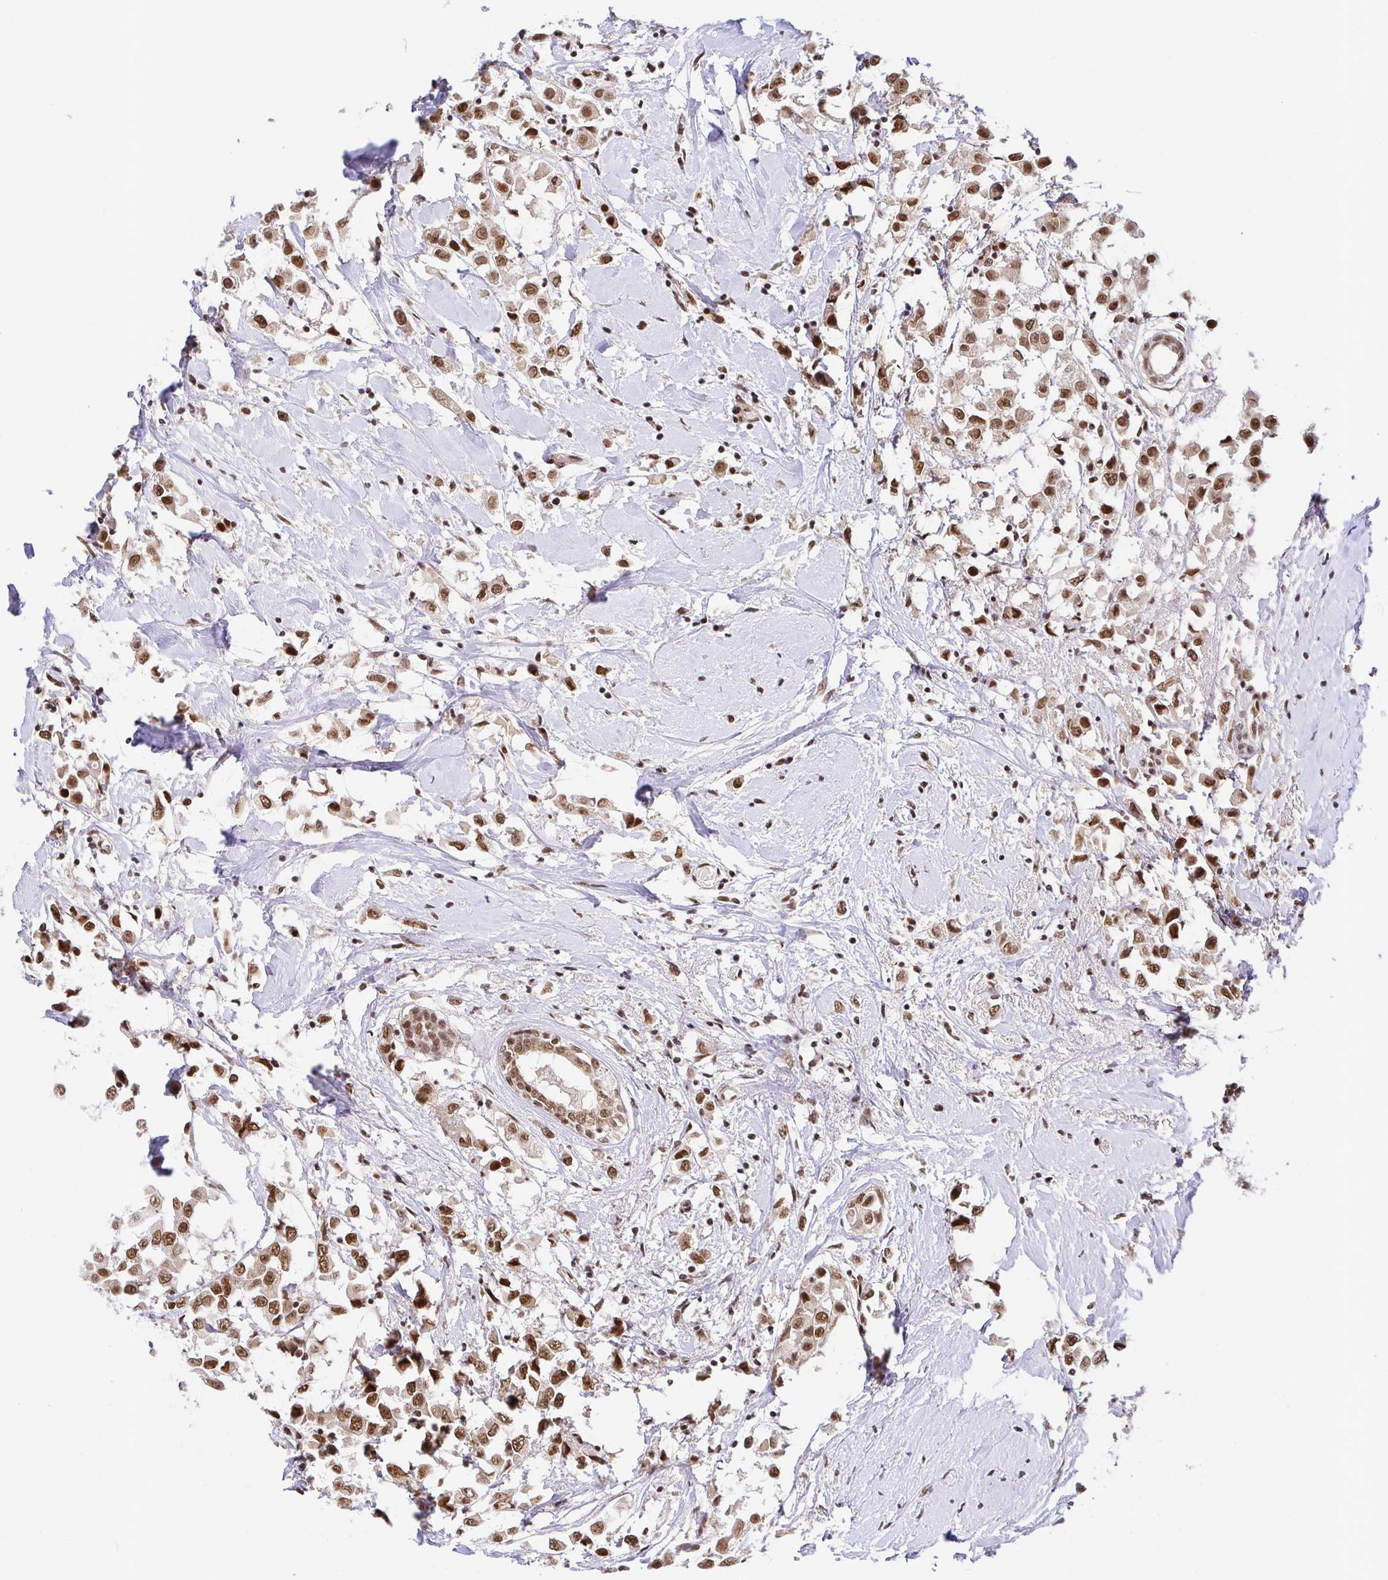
{"staining": {"intensity": "moderate", "quantity": ">75%", "location": "nuclear"}, "tissue": "breast cancer", "cell_type": "Tumor cells", "image_type": "cancer", "snomed": [{"axis": "morphology", "description": "Duct carcinoma"}, {"axis": "topography", "description": "Breast"}], "caption": "Breast intraductal carcinoma tissue exhibits moderate nuclear staining in about >75% of tumor cells, visualized by immunohistochemistry.", "gene": "USF1", "patient": {"sex": "female", "age": 61}}